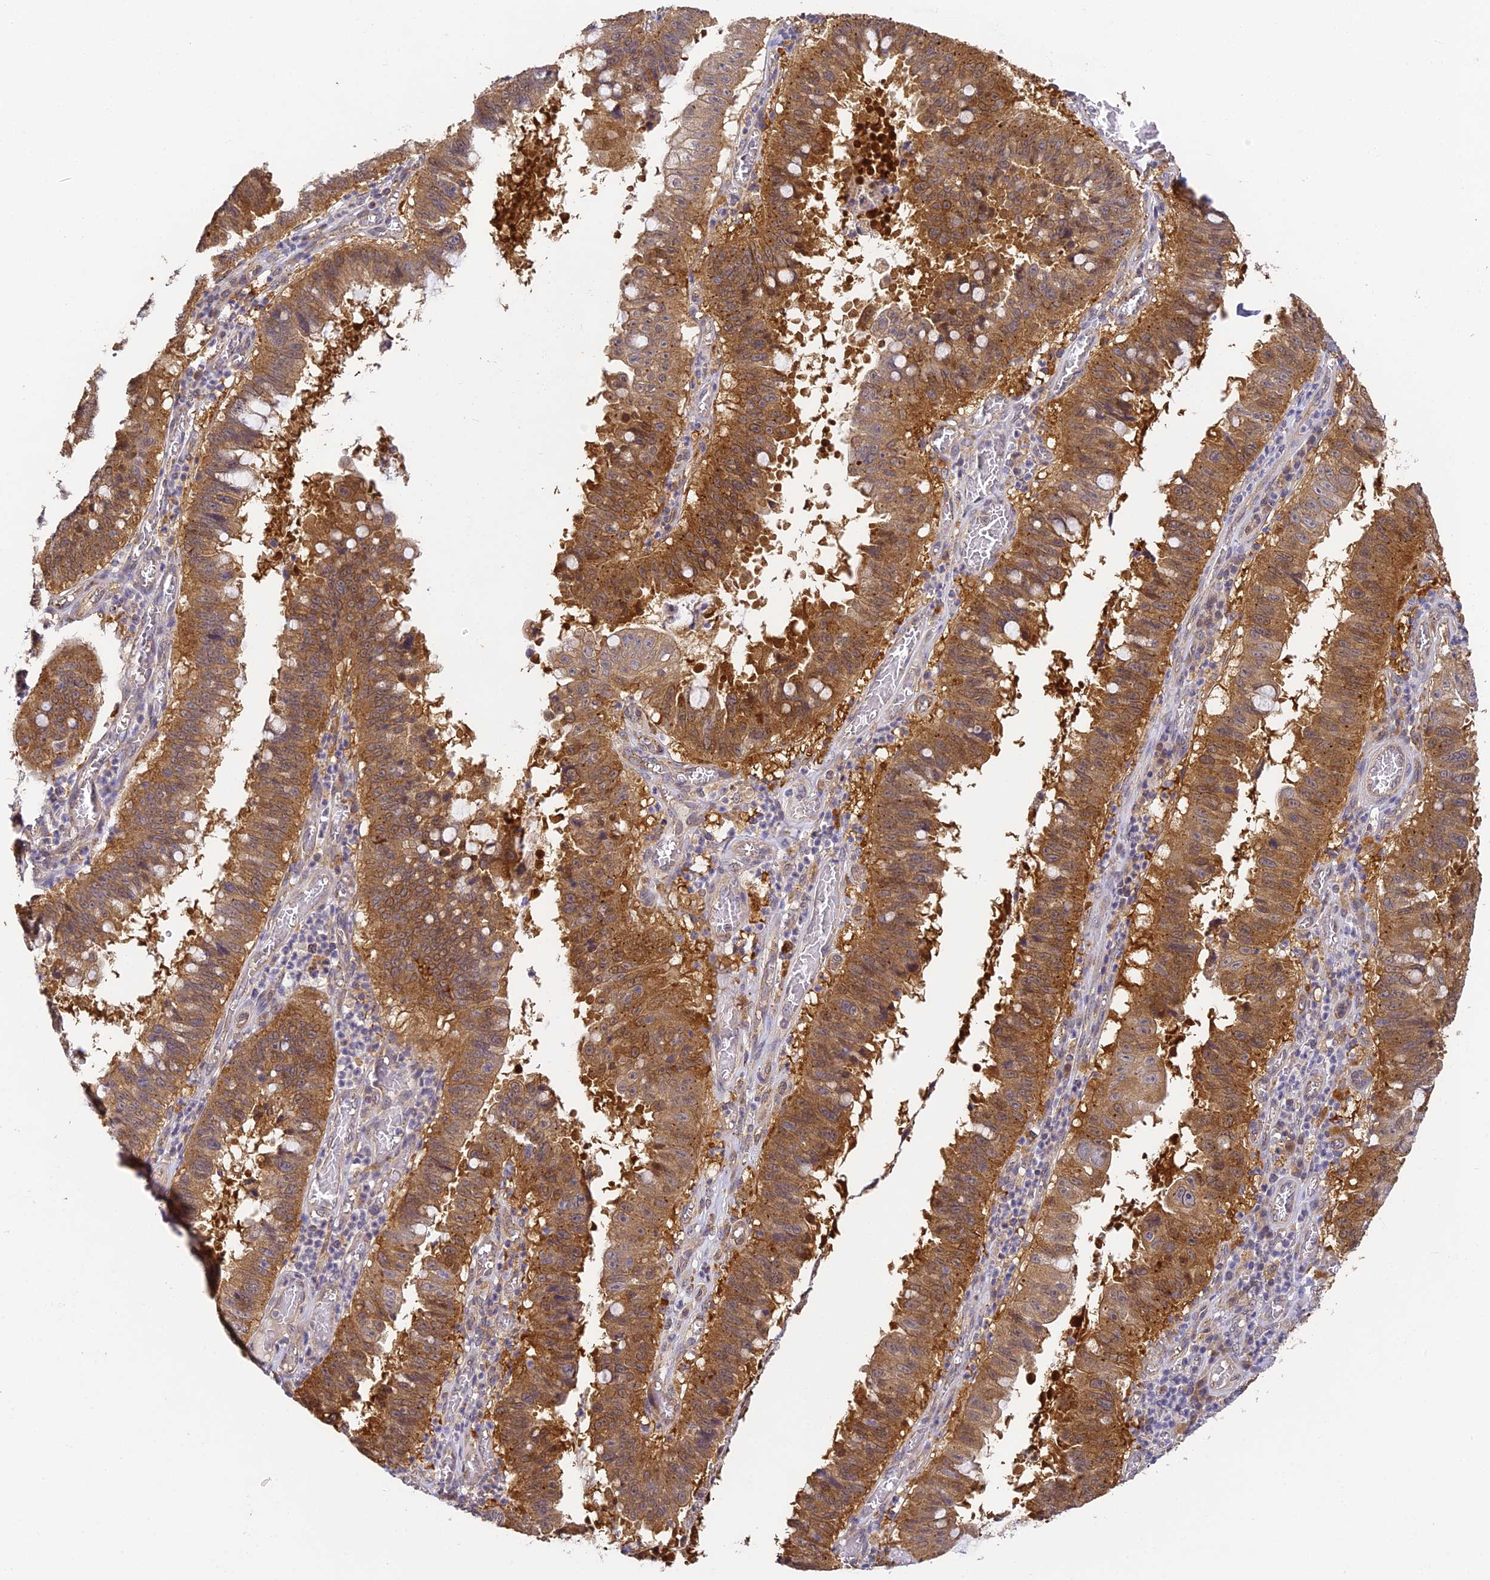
{"staining": {"intensity": "moderate", "quantity": ">75%", "location": "cytoplasmic/membranous"}, "tissue": "stomach cancer", "cell_type": "Tumor cells", "image_type": "cancer", "snomed": [{"axis": "morphology", "description": "Adenocarcinoma, NOS"}, {"axis": "topography", "description": "Stomach"}], "caption": "Protein staining of stomach adenocarcinoma tissue demonstrates moderate cytoplasmic/membranous expression in about >75% of tumor cells.", "gene": "YAE1", "patient": {"sex": "male", "age": 59}}